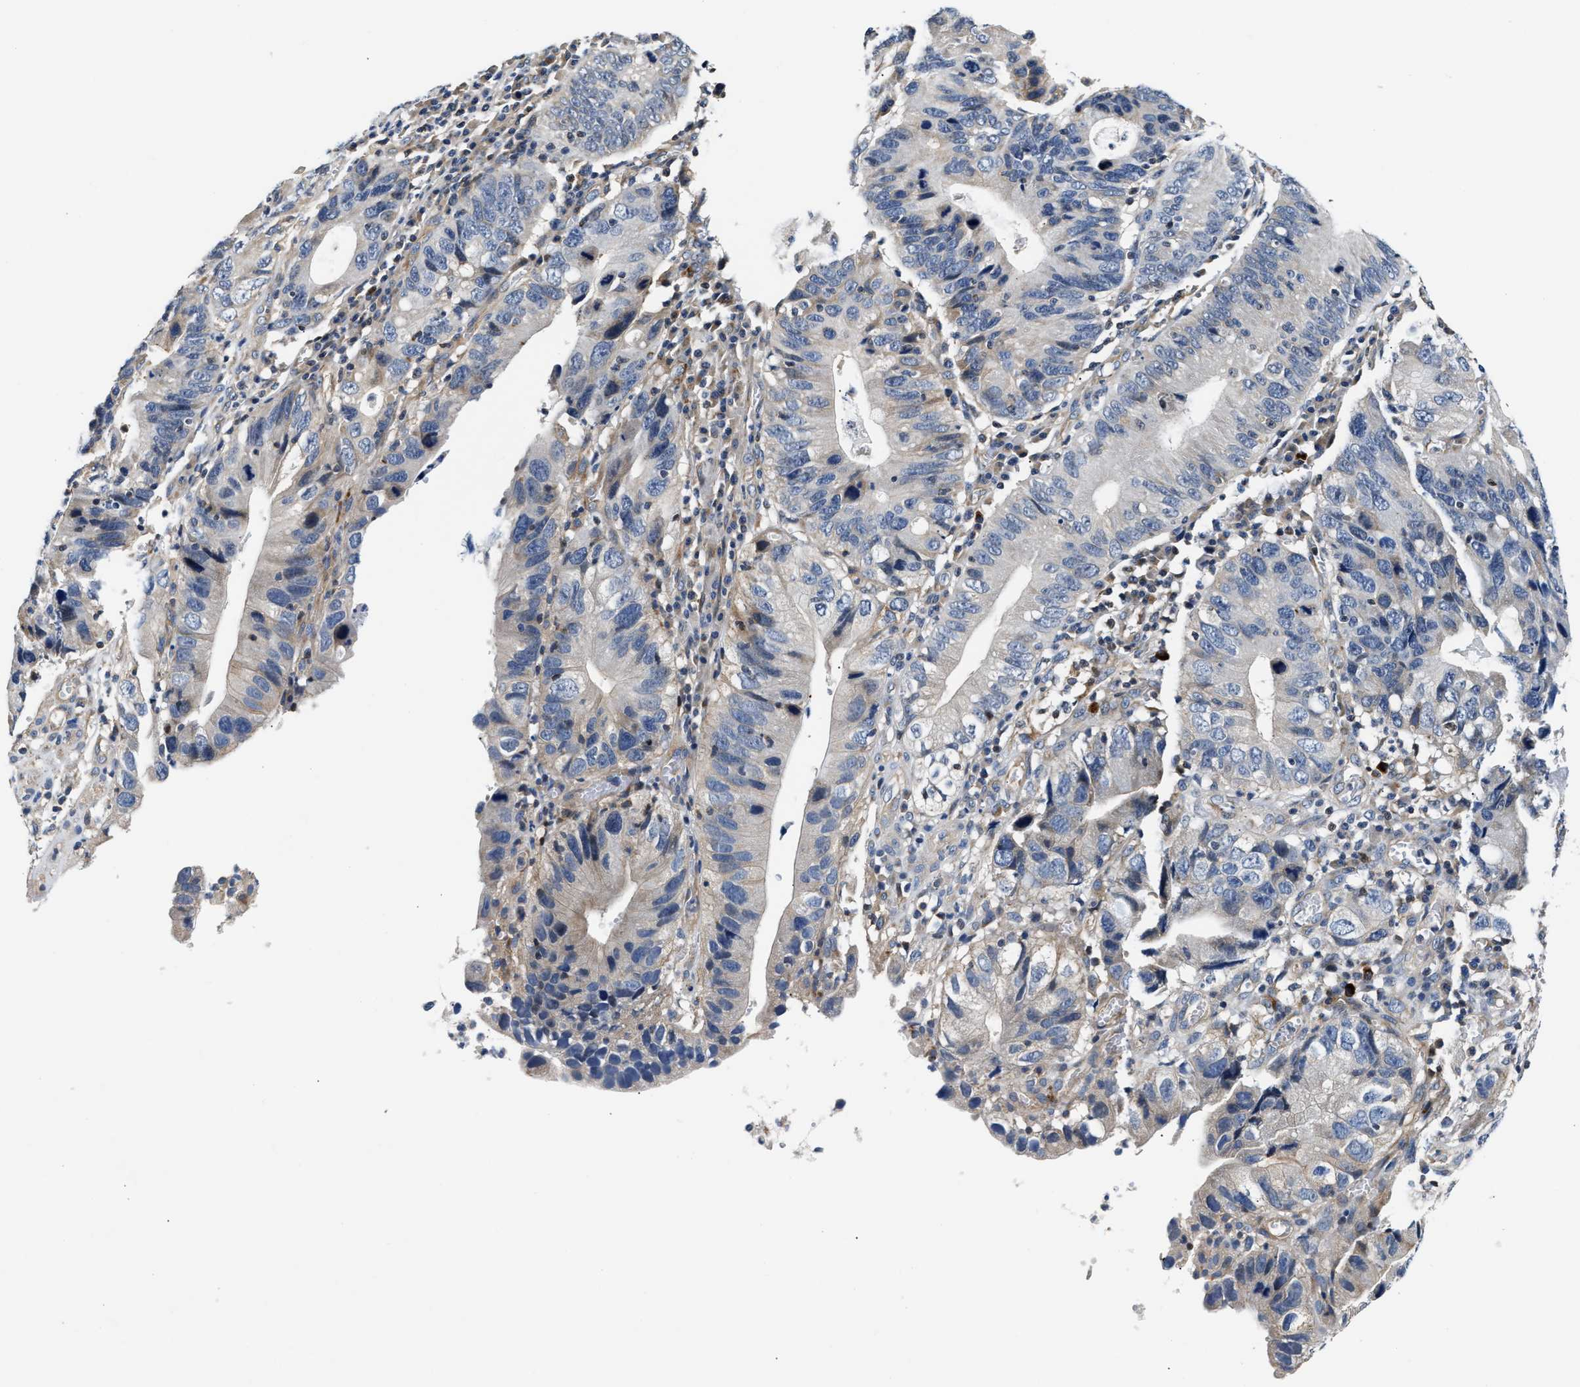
{"staining": {"intensity": "negative", "quantity": "none", "location": "none"}, "tissue": "stomach cancer", "cell_type": "Tumor cells", "image_type": "cancer", "snomed": [{"axis": "morphology", "description": "Adenocarcinoma, NOS"}, {"axis": "topography", "description": "Stomach"}], "caption": "Tumor cells are negative for brown protein staining in stomach cancer.", "gene": "TEX2", "patient": {"sex": "male", "age": 59}}